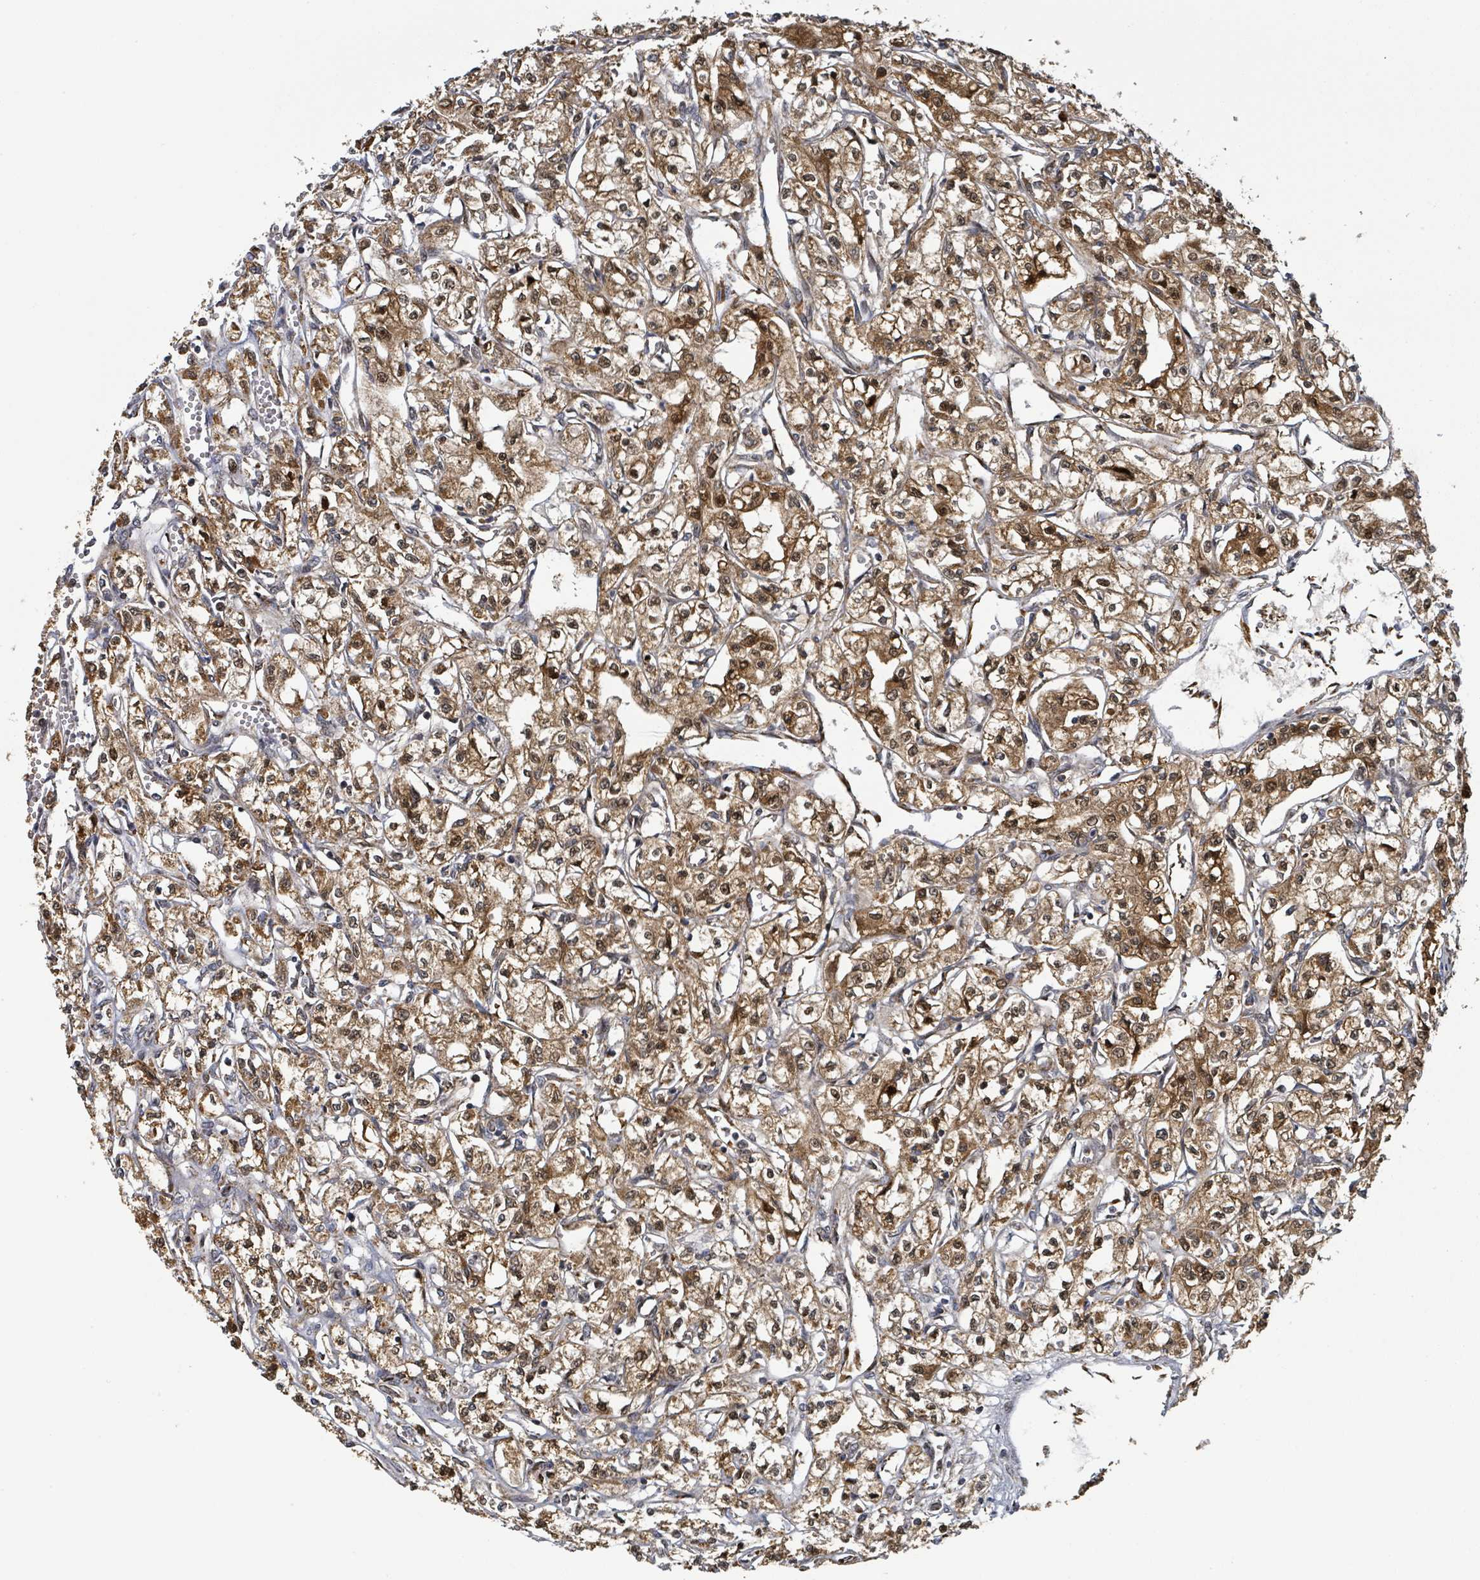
{"staining": {"intensity": "moderate", "quantity": ">75%", "location": "cytoplasmic/membranous"}, "tissue": "renal cancer", "cell_type": "Tumor cells", "image_type": "cancer", "snomed": [{"axis": "morphology", "description": "Adenocarcinoma, NOS"}, {"axis": "topography", "description": "Kidney"}], "caption": "Protein staining of renal cancer (adenocarcinoma) tissue shows moderate cytoplasmic/membranous expression in approximately >75% of tumor cells.", "gene": "PSMB7", "patient": {"sex": "male", "age": 56}}